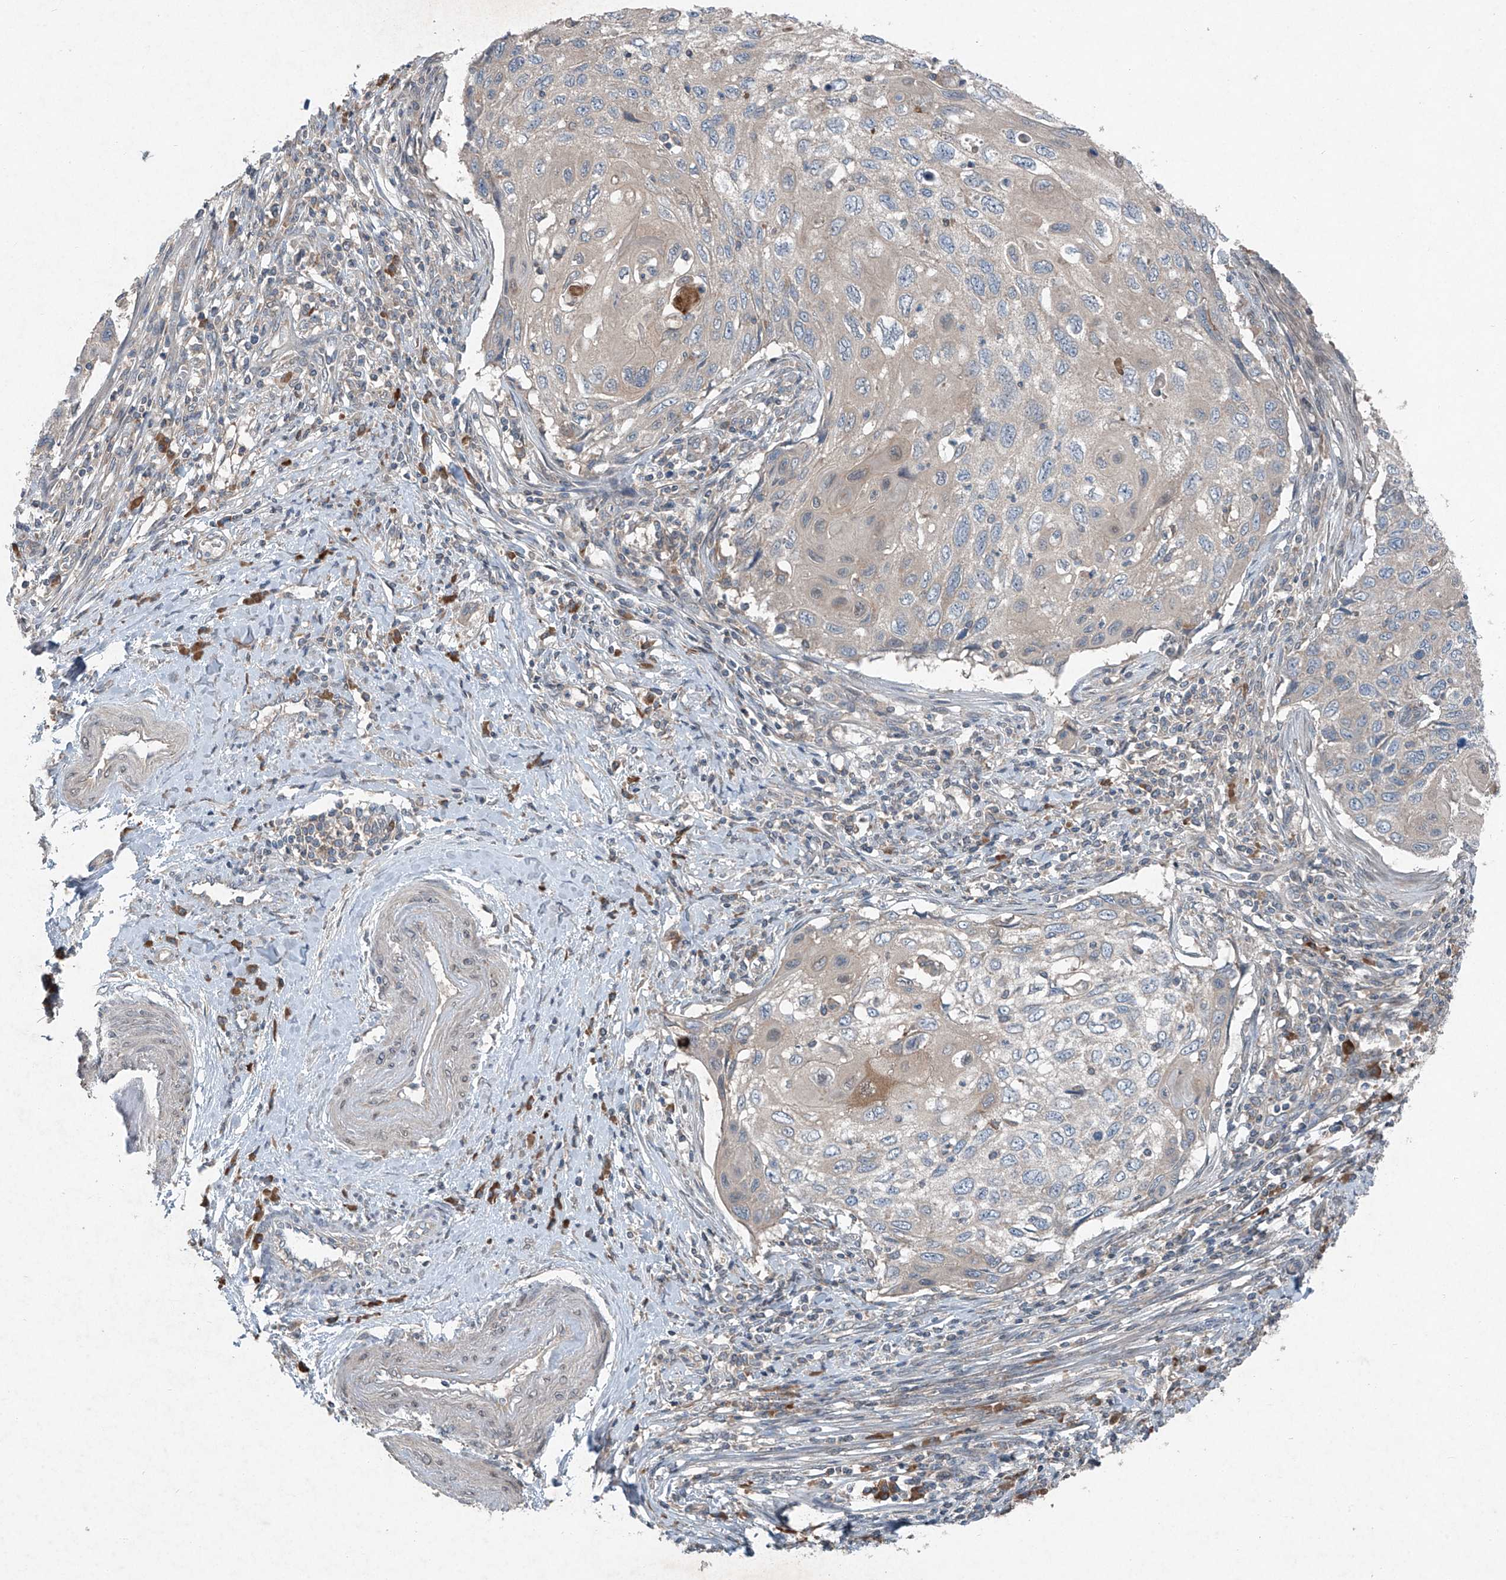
{"staining": {"intensity": "negative", "quantity": "none", "location": "none"}, "tissue": "cervical cancer", "cell_type": "Tumor cells", "image_type": "cancer", "snomed": [{"axis": "morphology", "description": "Squamous cell carcinoma, NOS"}, {"axis": "topography", "description": "Cervix"}], "caption": "The immunohistochemistry (IHC) photomicrograph has no significant expression in tumor cells of cervical cancer (squamous cell carcinoma) tissue. (DAB immunohistochemistry, high magnification).", "gene": "FOXRED2", "patient": {"sex": "female", "age": 70}}